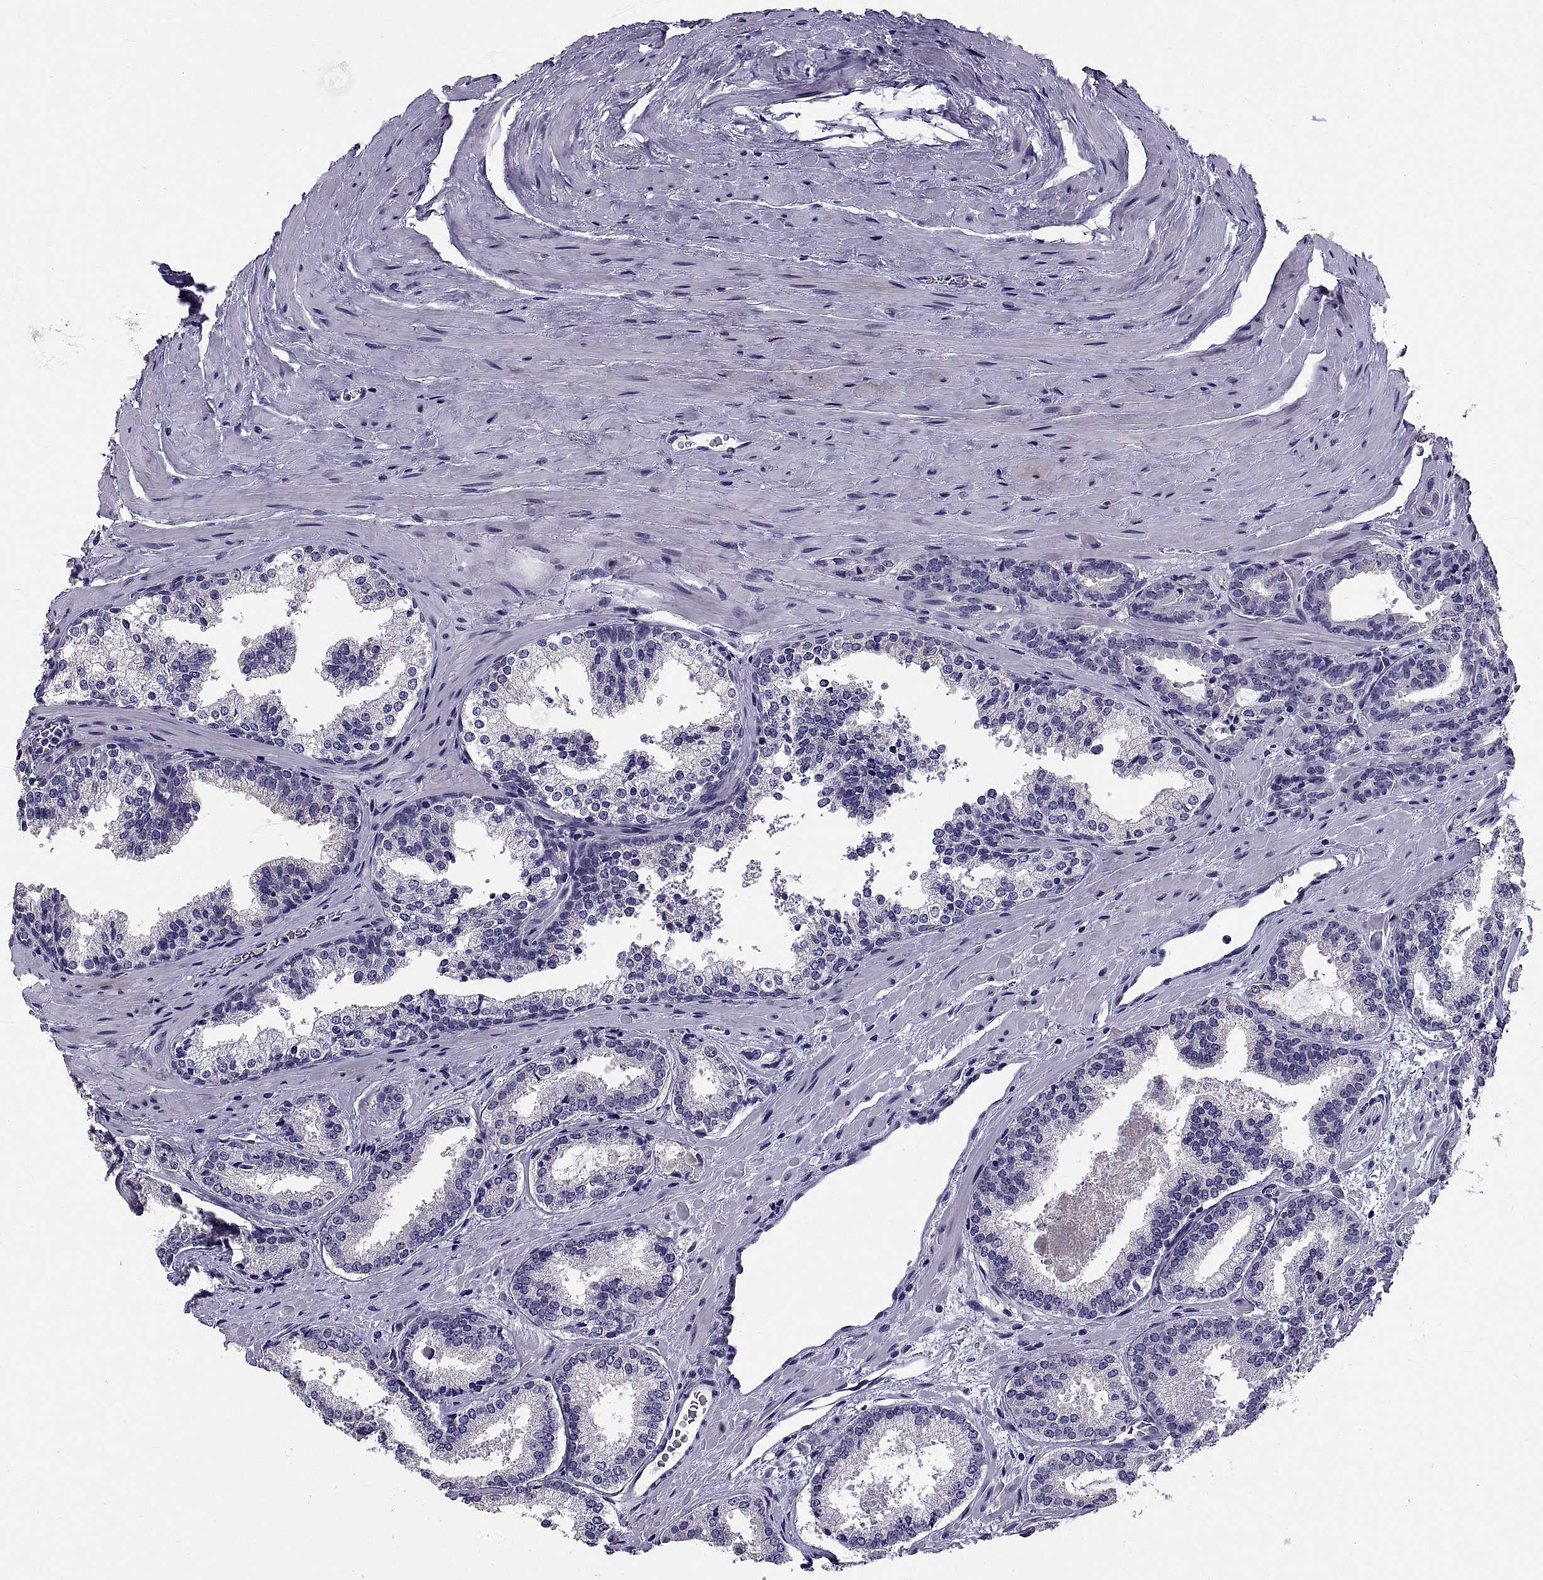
{"staining": {"intensity": "negative", "quantity": "none", "location": "none"}, "tissue": "prostate cancer", "cell_type": "Tumor cells", "image_type": "cancer", "snomed": [{"axis": "morphology", "description": "Adenocarcinoma, NOS"}, {"axis": "morphology", "description": "Adenocarcinoma, High grade"}, {"axis": "topography", "description": "Prostate"}], "caption": "Human prostate cancer stained for a protein using IHC demonstrates no positivity in tumor cells.", "gene": "TGFBR3L", "patient": {"sex": "male", "age": 62}}